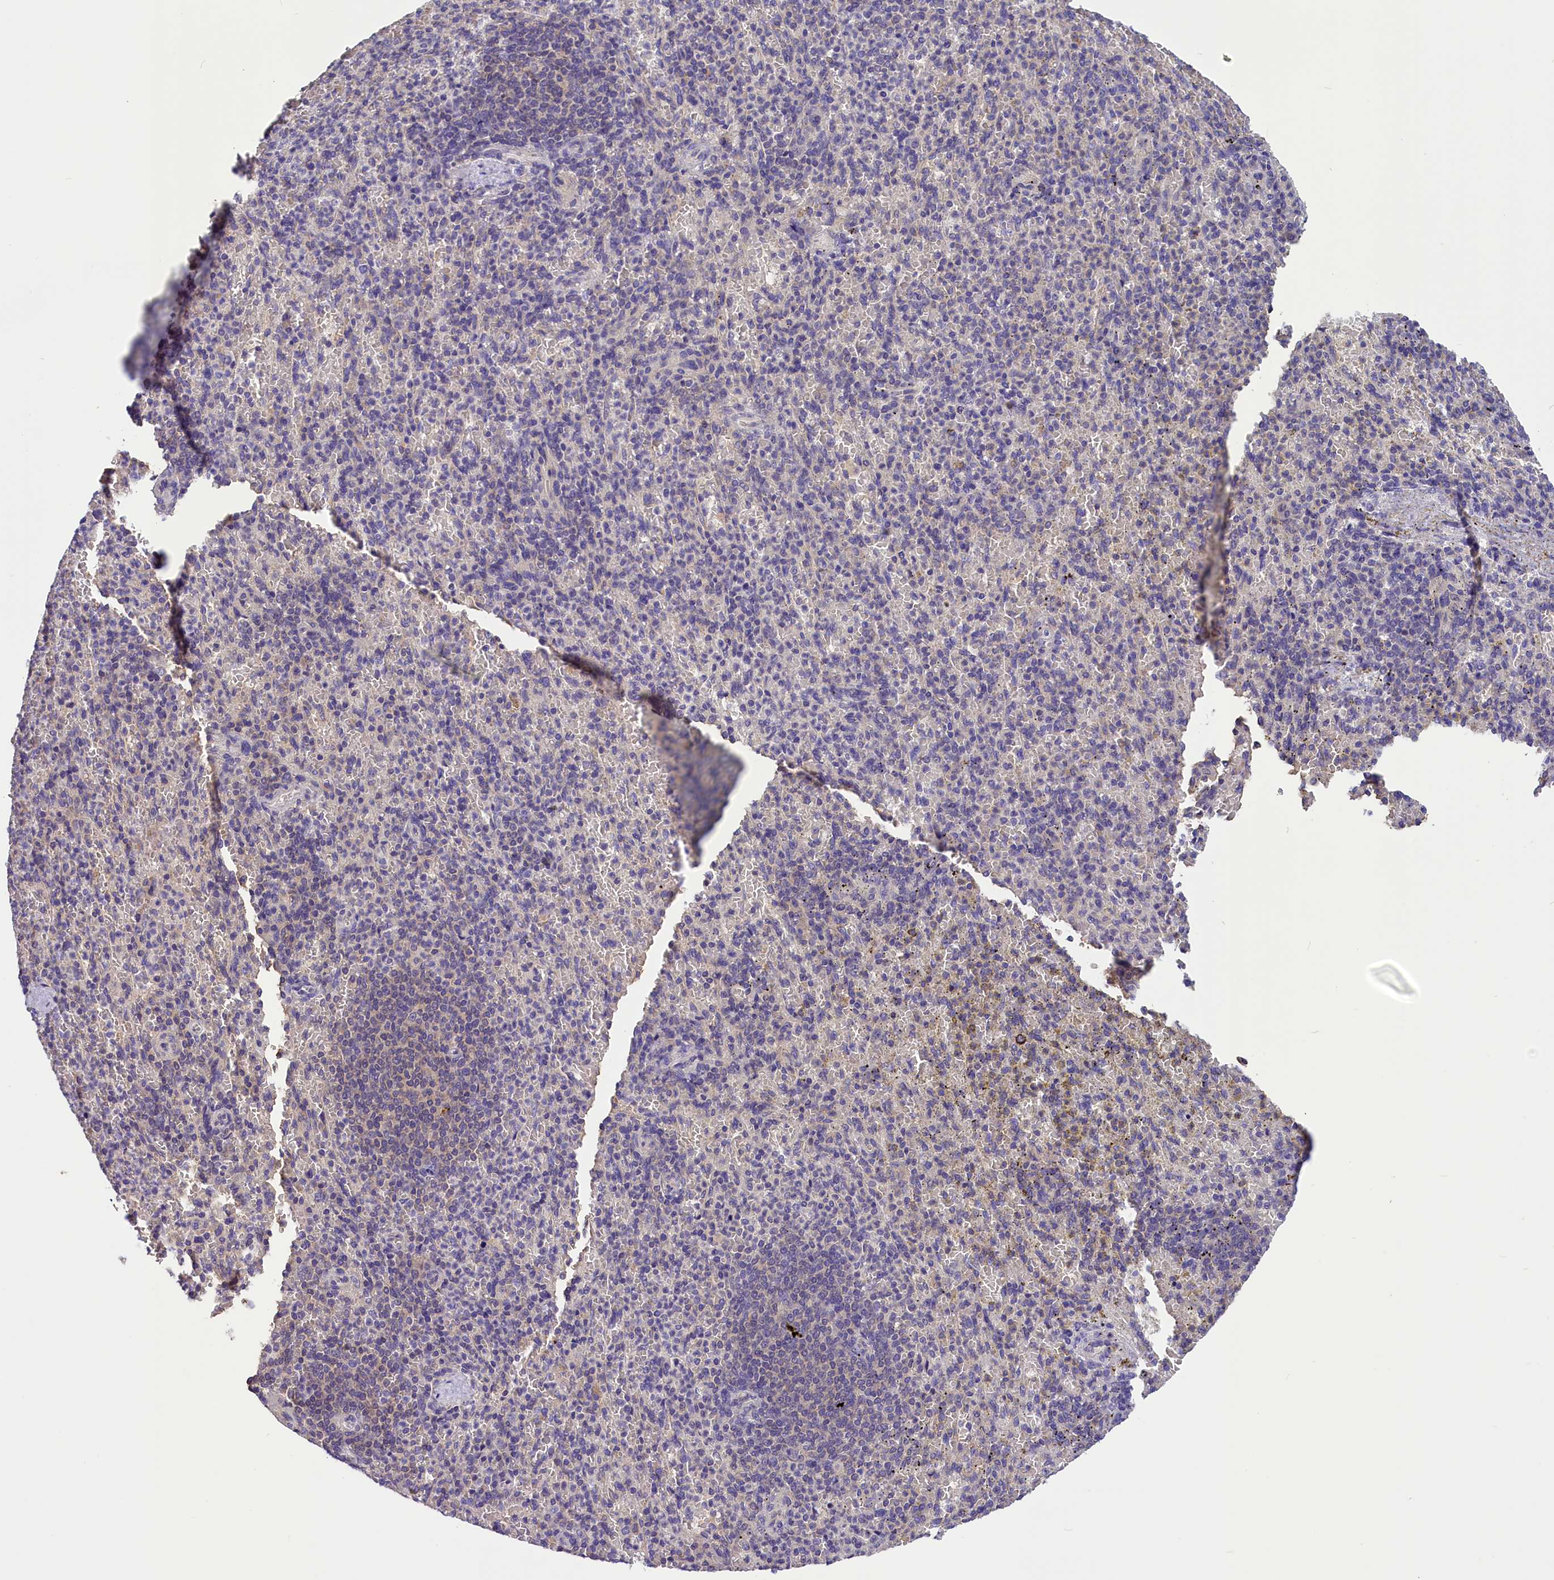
{"staining": {"intensity": "negative", "quantity": "none", "location": "none"}, "tissue": "spleen", "cell_type": "Cells in red pulp", "image_type": "normal", "snomed": [{"axis": "morphology", "description": "Normal tissue, NOS"}, {"axis": "topography", "description": "Spleen"}], "caption": "Micrograph shows no protein expression in cells in red pulp of unremarkable spleen. (DAB (3,3'-diaminobenzidine) immunohistochemistry (IHC) visualized using brightfield microscopy, high magnification).", "gene": "AP3B2", "patient": {"sex": "female", "age": 74}}